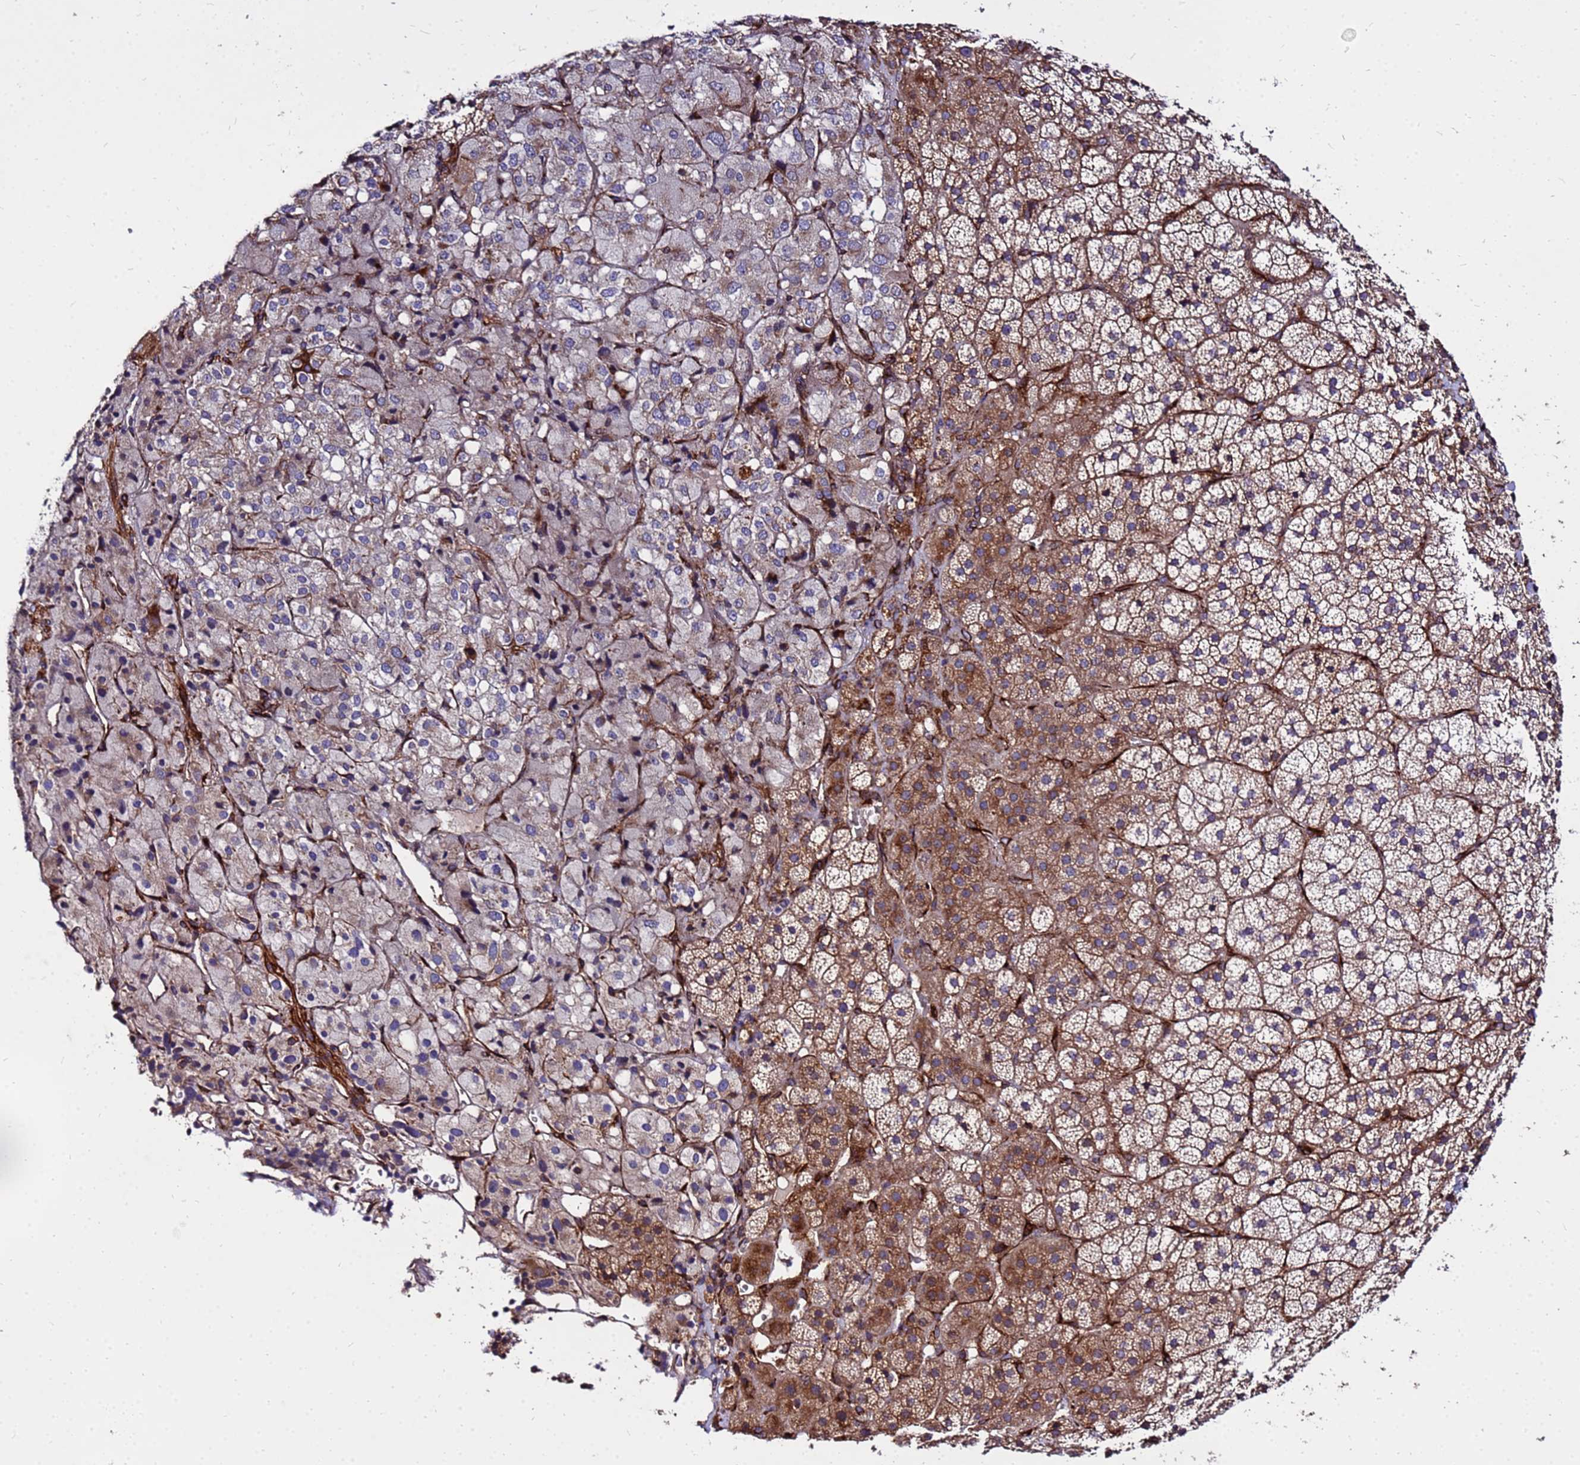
{"staining": {"intensity": "moderate", "quantity": "25%-75%", "location": "cytoplasmic/membranous"}, "tissue": "adrenal gland", "cell_type": "Glandular cells", "image_type": "normal", "snomed": [{"axis": "morphology", "description": "Normal tissue, NOS"}, {"axis": "topography", "description": "Adrenal gland"}], "caption": "Immunohistochemistry (IHC) of unremarkable adrenal gland reveals medium levels of moderate cytoplasmic/membranous positivity in approximately 25%-75% of glandular cells.", "gene": "WWC2", "patient": {"sex": "female", "age": 44}}